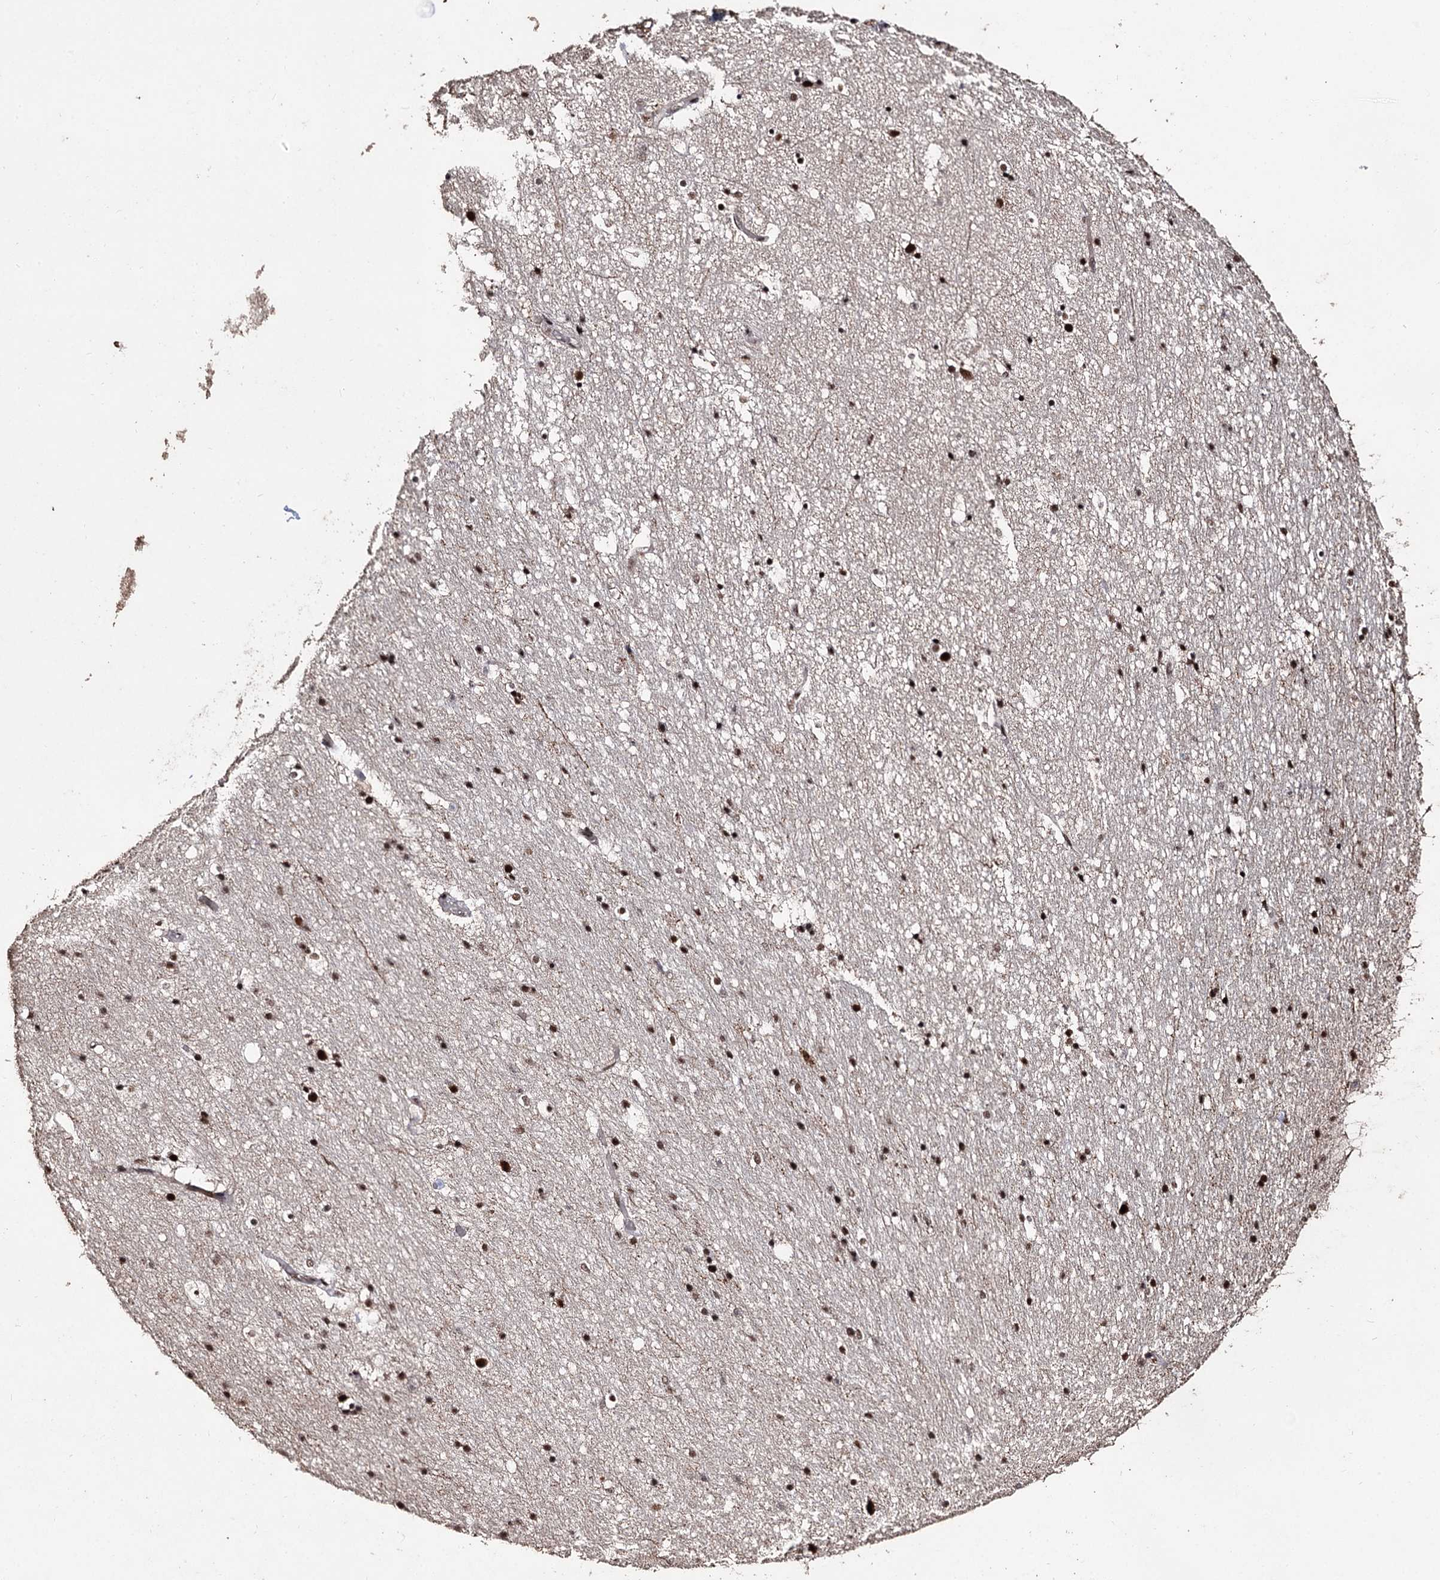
{"staining": {"intensity": "strong", "quantity": "25%-75%", "location": "nuclear"}, "tissue": "hippocampus", "cell_type": "Glial cells", "image_type": "normal", "snomed": [{"axis": "morphology", "description": "Normal tissue, NOS"}, {"axis": "topography", "description": "Hippocampus"}], "caption": "Immunohistochemistry (DAB) staining of normal human hippocampus demonstrates strong nuclear protein expression in about 25%-75% of glial cells.", "gene": "U2SURP", "patient": {"sex": "female", "age": 52}}